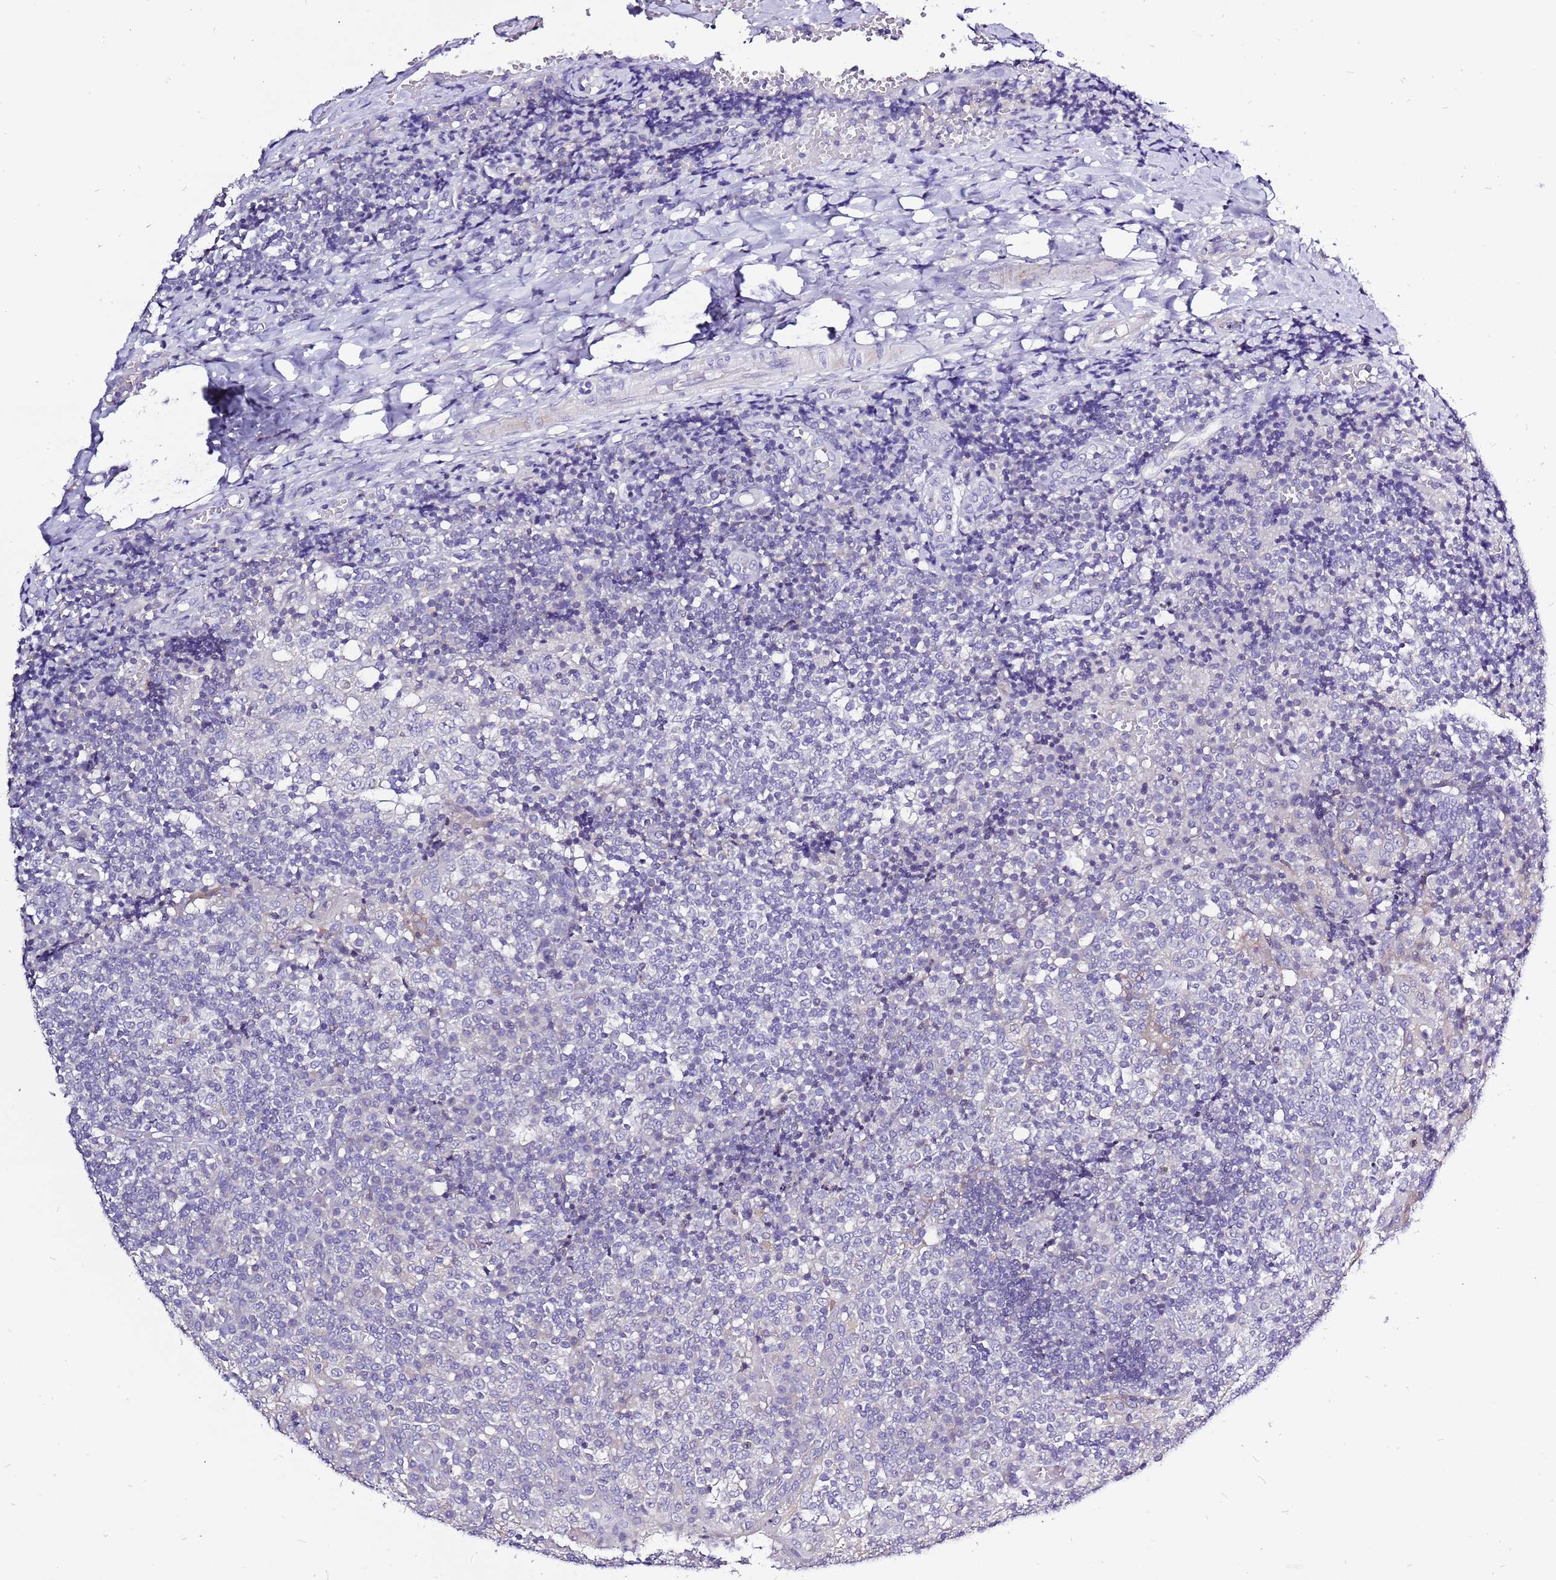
{"staining": {"intensity": "negative", "quantity": "none", "location": "none"}, "tissue": "tonsil", "cell_type": "Germinal center cells", "image_type": "normal", "snomed": [{"axis": "morphology", "description": "Normal tissue, NOS"}, {"axis": "topography", "description": "Tonsil"}], "caption": "Immunohistochemical staining of normal human tonsil exhibits no significant staining in germinal center cells. (IHC, brightfield microscopy, high magnification).", "gene": "GLCE", "patient": {"sex": "female", "age": 19}}